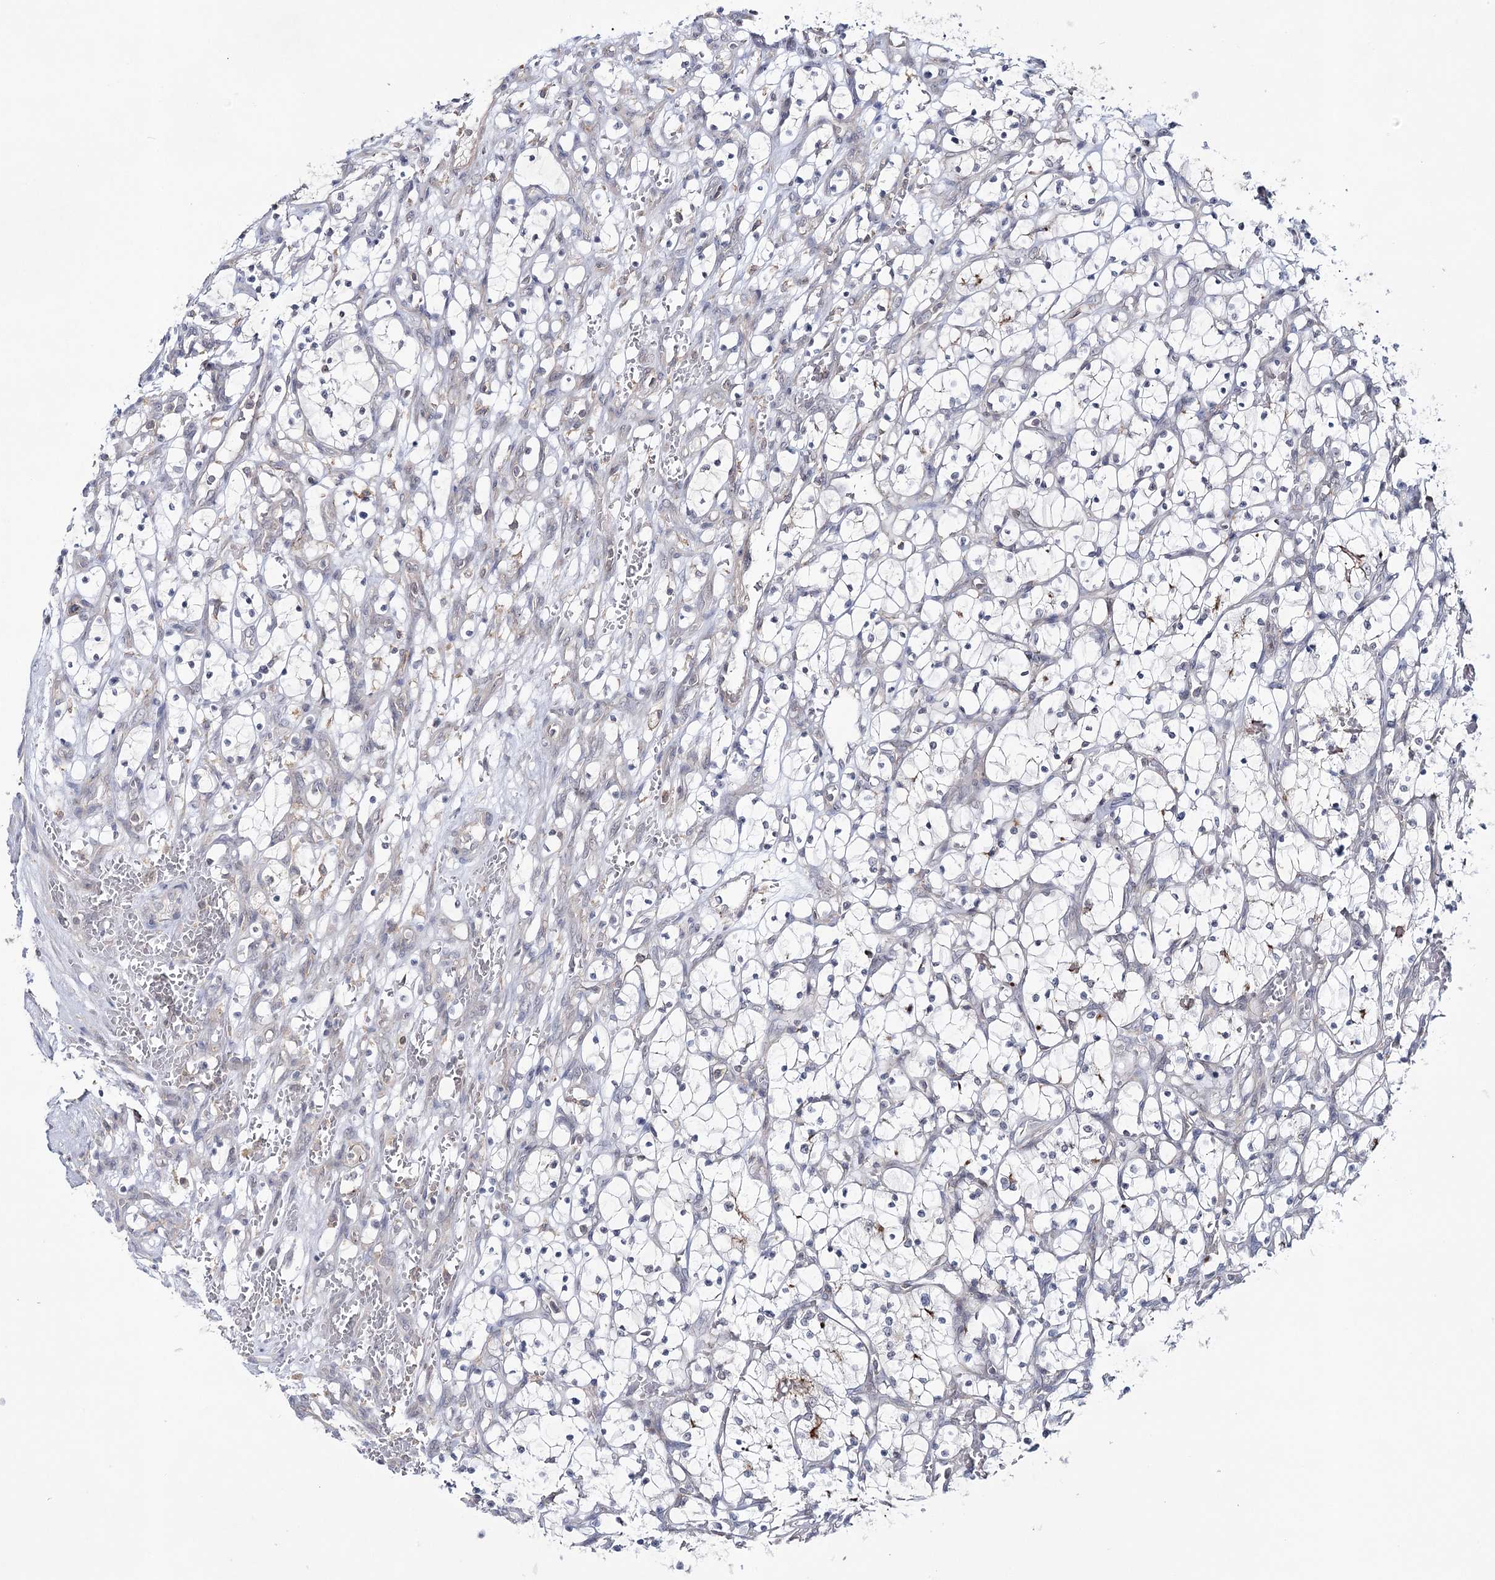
{"staining": {"intensity": "negative", "quantity": "none", "location": "none"}, "tissue": "renal cancer", "cell_type": "Tumor cells", "image_type": "cancer", "snomed": [{"axis": "morphology", "description": "Adenocarcinoma, NOS"}, {"axis": "topography", "description": "Kidney"}], "caption": "Tumor cells show no significant protein expression in renal cancer.", "gene": "ZC3H8", "patient": {"sex": "female", "age": 69}}